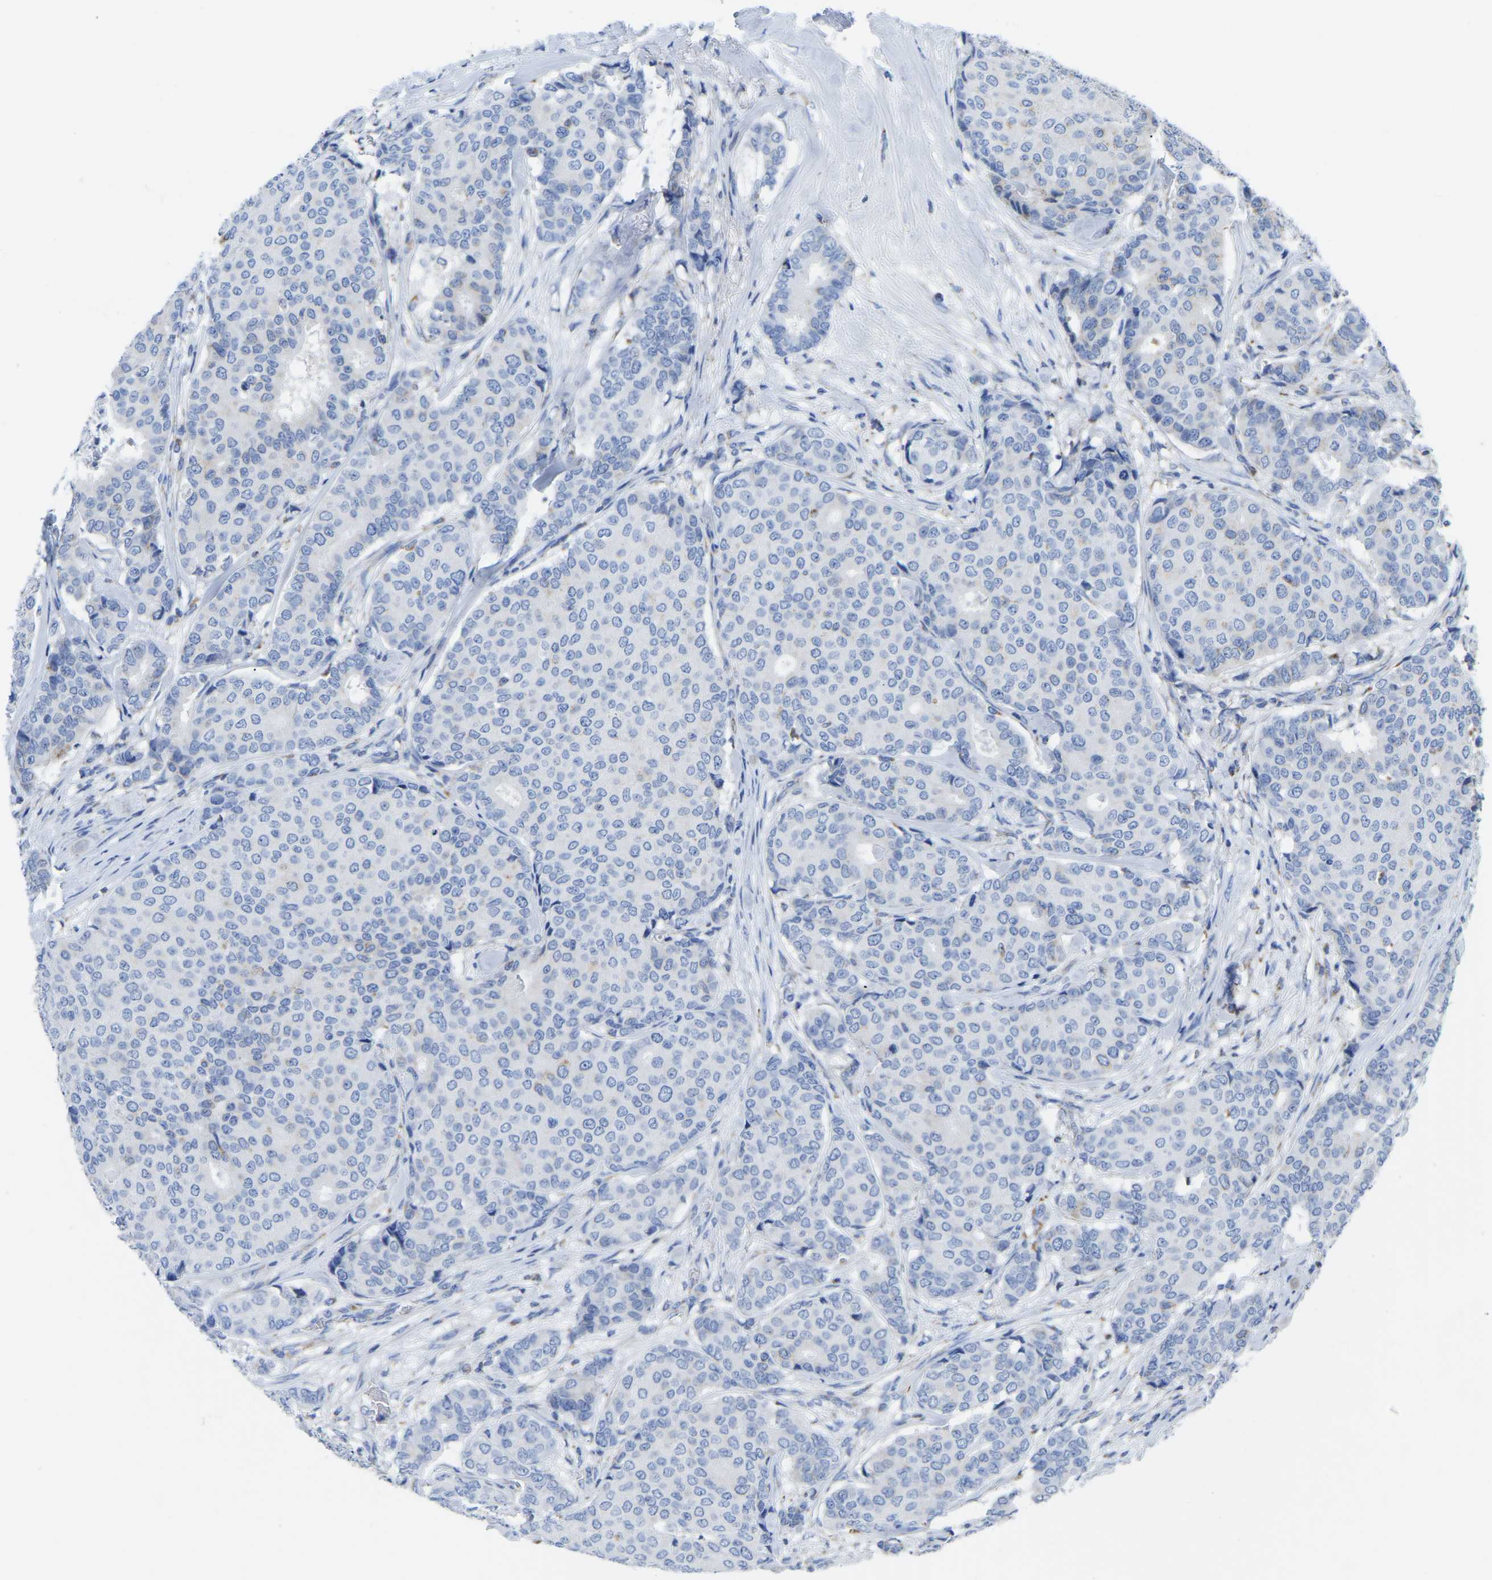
{"staining": {"intensity": "negative", "quantity": "none", "location": "none"}, "tissue": "breast cancer", "cell_type": "Tumor cells", "image_type": "cancer", "snomed": [{"axis": "morphology", "description": "Duct carcinoma"}, {"axis": "topography", "description": "Breast"}], "caption": "Invasive ductal carcinoma (breast) was stained to show a protein in brown. There is no significant staining in tumor cells.", "gene": "ETFA", "patient": {"sex": "female", "age": 75}}